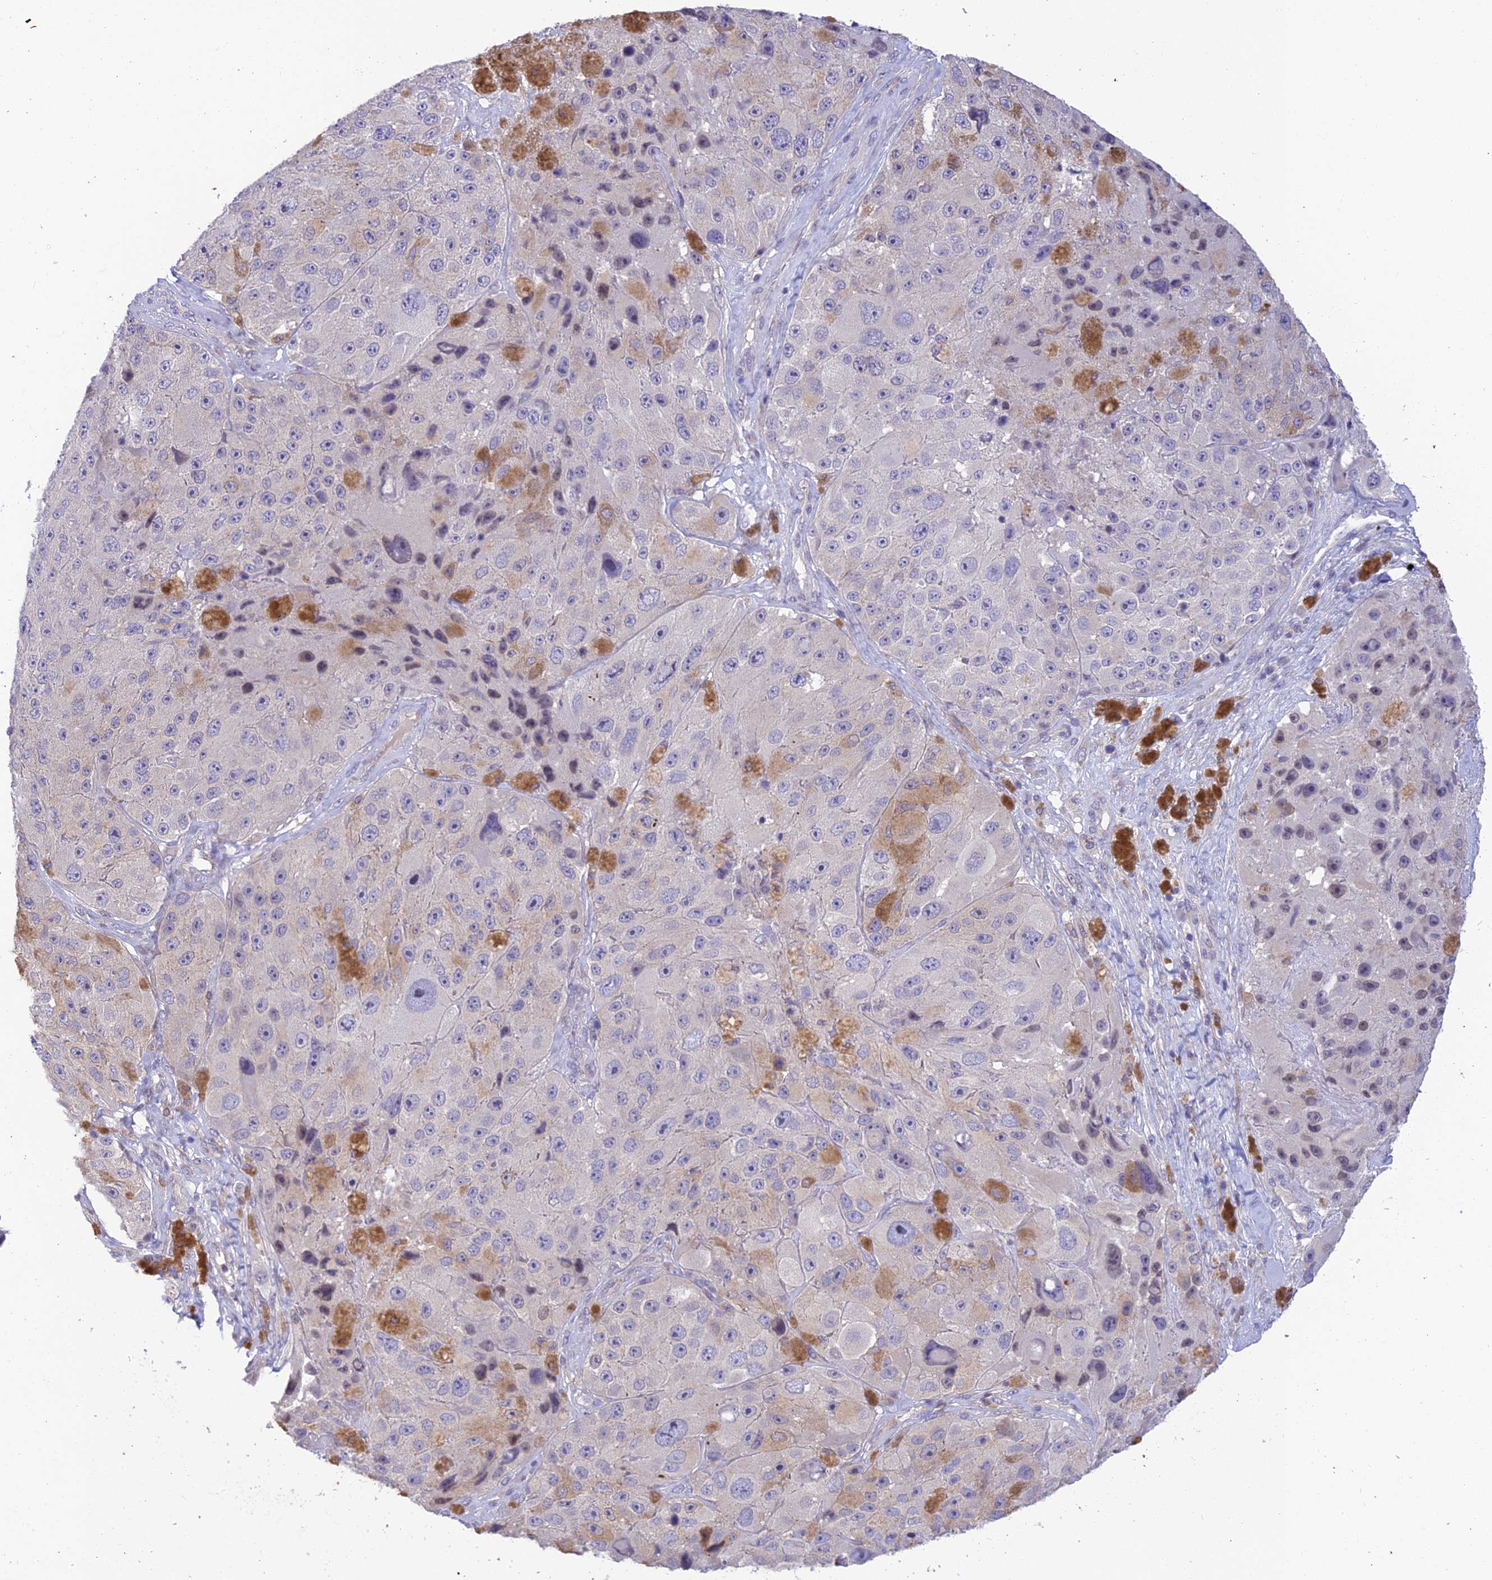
{"staining": {"intensity": "negative", "quantity": "none", "location": "none"}, "tissue": "melanoma", "cell_type": "Tumor cells", "image_type": "cancer", "snomed": [{"axis": "morphology", "description": "Malignant melanoma, Metastatic site"}, {"axis": "topography", "description": "Lymph node"}], "caption": "Immunohistochemistry of human malignant melanoma (metastatic site) reveals no positivity in tumor cells.", "gene": "BMT2", "patient": {"sex": "male", "age": 62}}